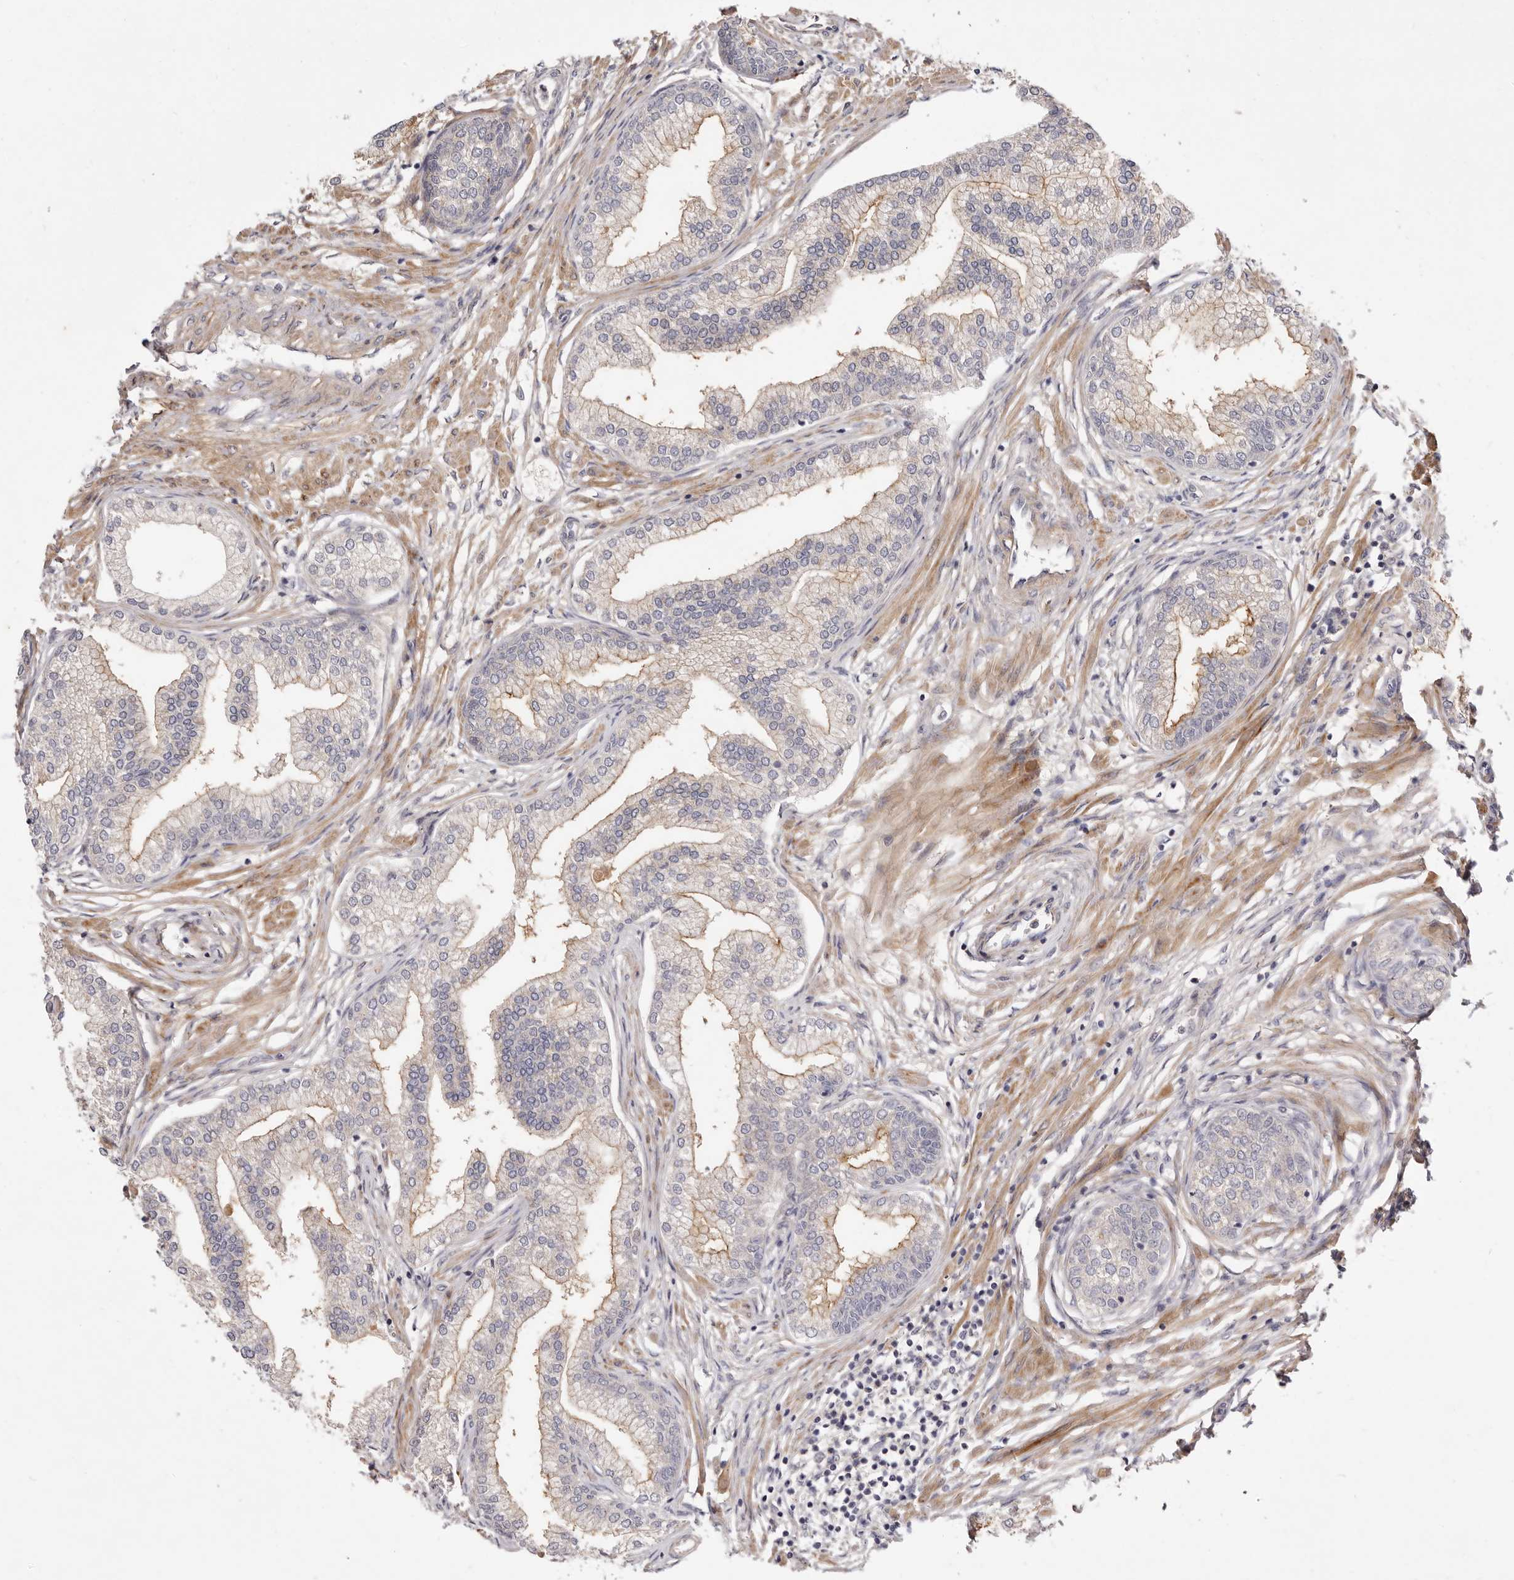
{"staining": {"intensity": "weak", "quantity": "<25%", "location": "cytoplasmic/membranous"}, "tissue": "prostate", "cell_type": "Glandular cells", "image_type": "normal", "snomed": [{"axis": "morphology", "description": "Normal tissue, NOS"}, {"axis": "morphology", "description": "Urothelial carcinoma, Low grade"}, {"axis": "topography", "description": "Urinary bladder"}, {"axis": "topography", "description": "Prostate"}], "caption": "Immunohistochemical staining of benign human prostate exhibits no significant positivity in glandular cells. The staining was performed using DAB to visualize the protein expression in brown, while the nuclei were stained in blue with hematoxylin (Magnification: 20x).", "gene": "ADAMTS9", "patient": {"sex": "male", "age": 60}}